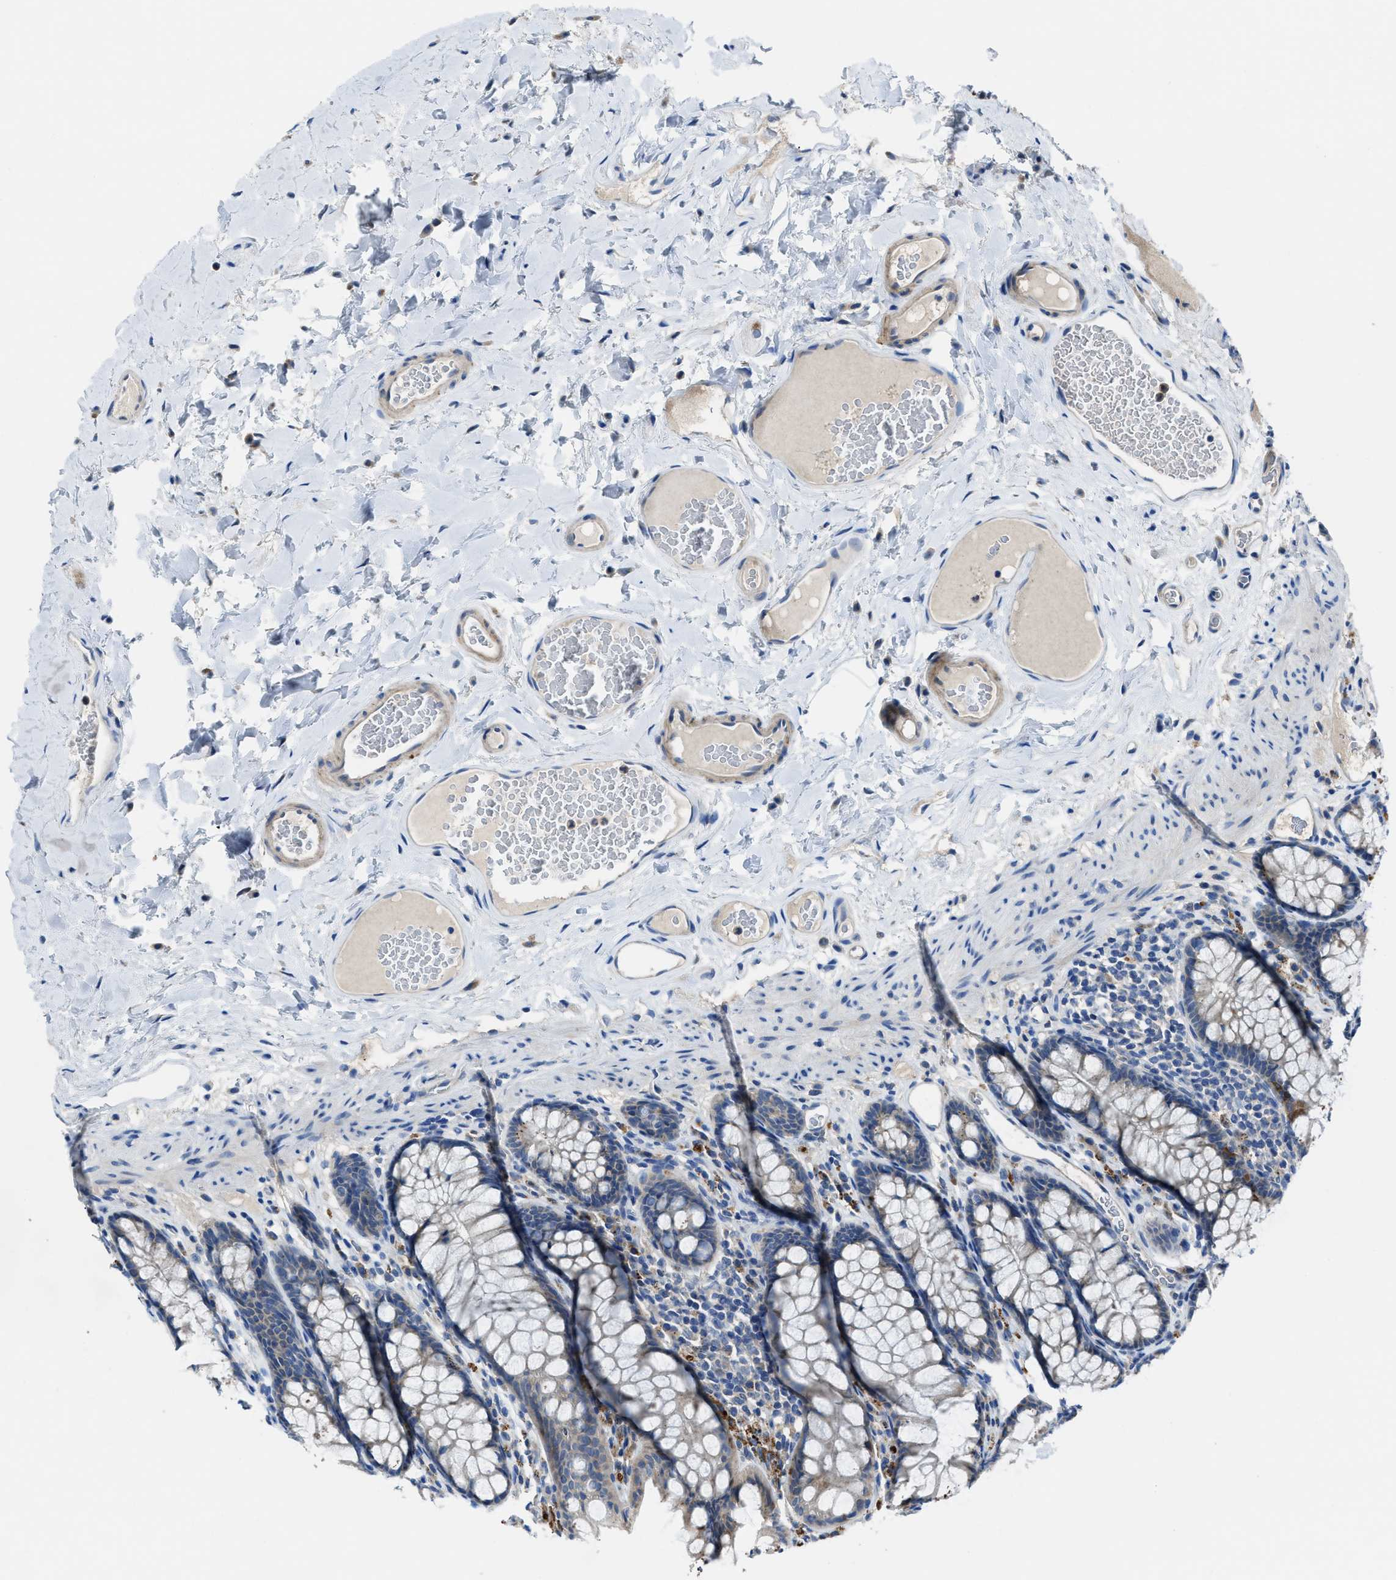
{"staining": {"intensity": "negative", "quantity": "none", "location": "none"}, "tissue": "colon", "cell_type": "Endothelial cells", "image_type": "normal", "snomed": [{"axis": "morphology", "description": "Normal tissue, NOS"}, {"axis": "topography", "description": "Colon"}], "caption": "DAB immunohistochemical staining of benign human colon shows no significant positivity in endothelial cells.", "gene": "MAP3K20", "patient": {"sex": "female", "age": 55}}